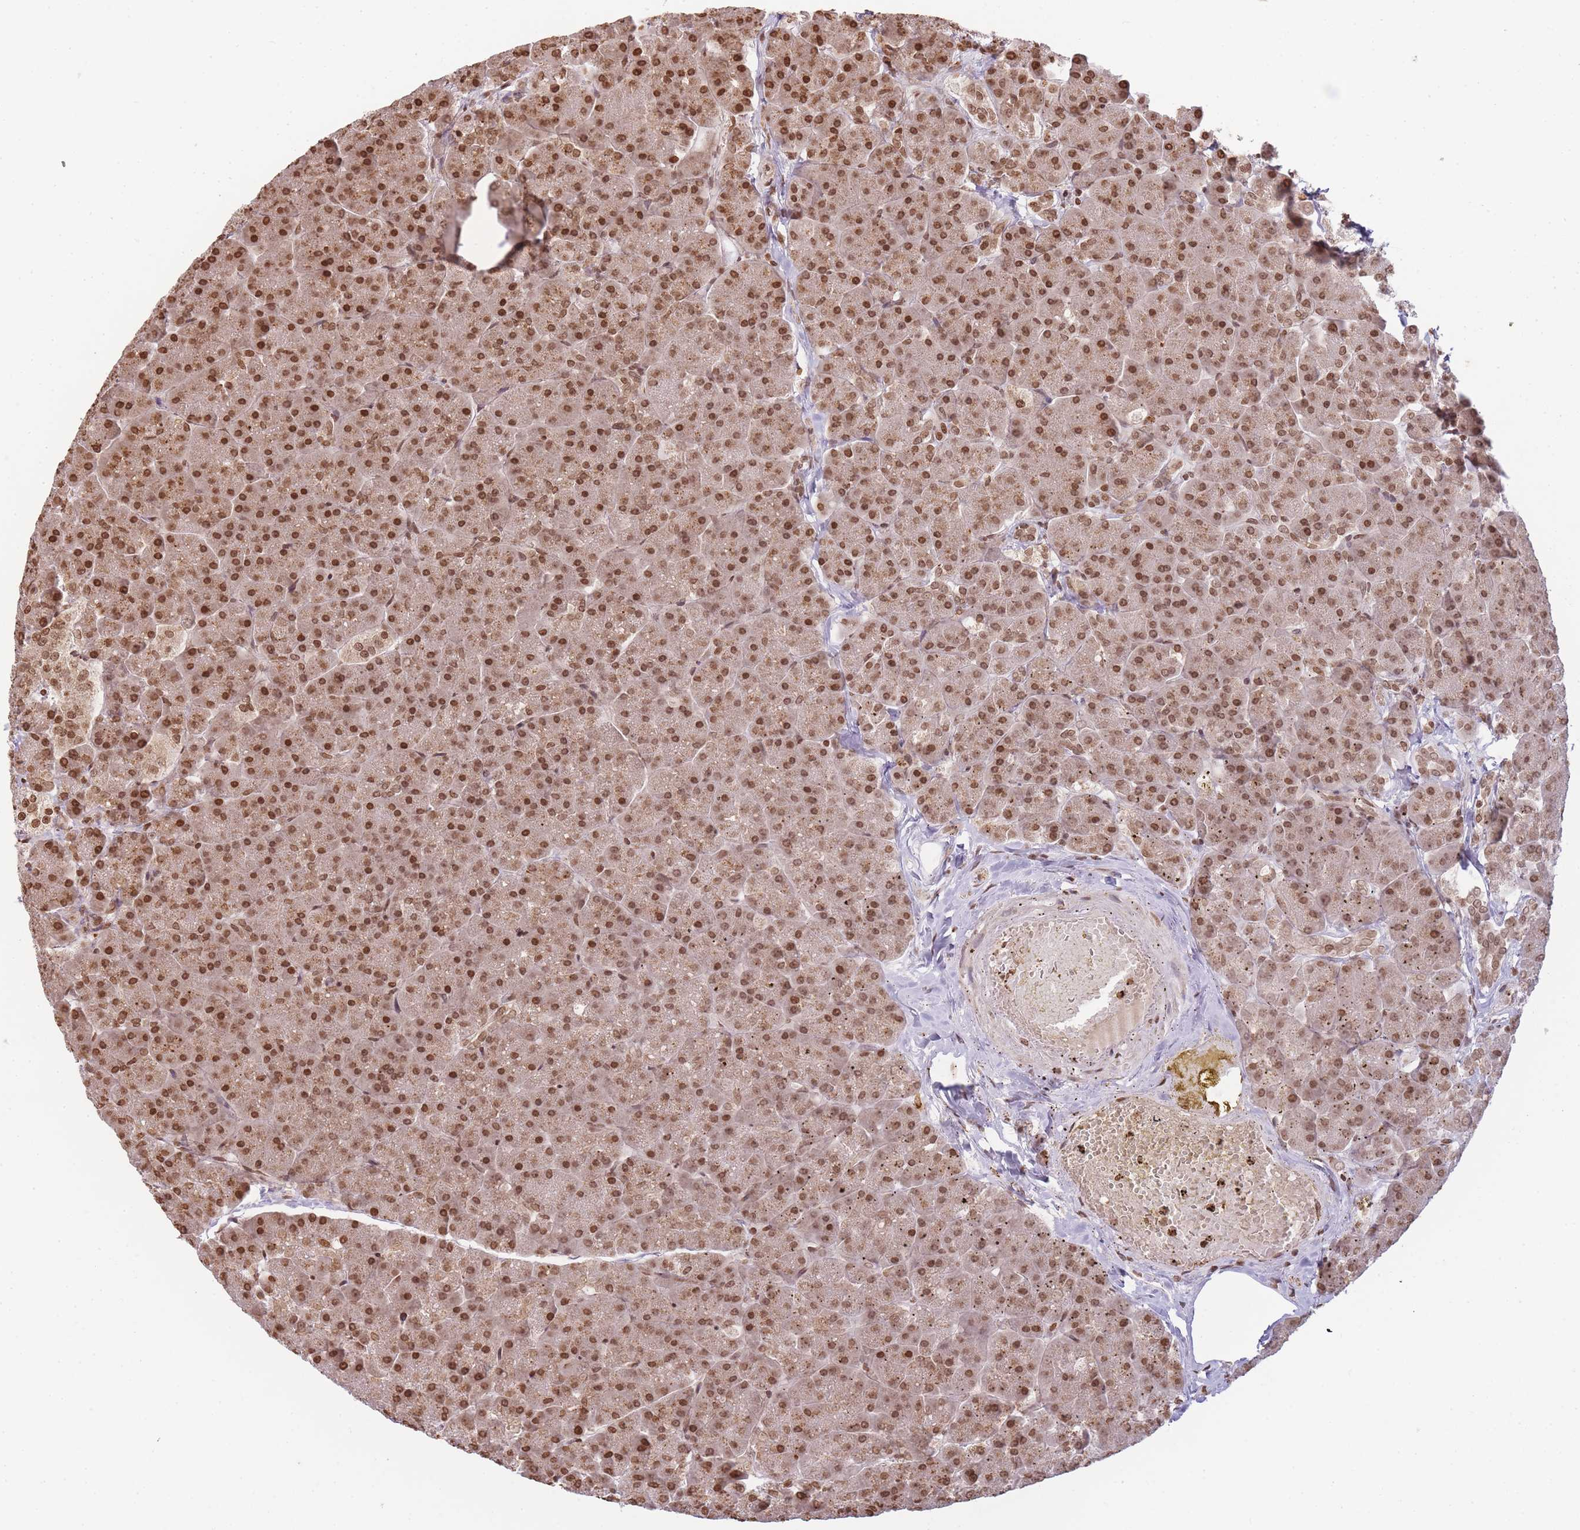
{"staining": {"intensity": "strong", "quantity": ">75%", "location": "nuclear"}, "tissue": "pancreas", "cell_type": "Exocrine glandular cells", "image_type": "normal", "snomed": [{"axis": "morphology", "description": "Normal tissue, NOS"}, {"axis": "topography", "description": "Pancreas"}, {"axis": "topography", "description": "Peripheral nerve tissue"}], "caption": "Human pancreas stained with a brown dye displays strong nuclear positive positivity in approximately >75% of exocrine glandular cells.", "gene": "WWTR1", "patient": {"sex": "male", "age": 54}}